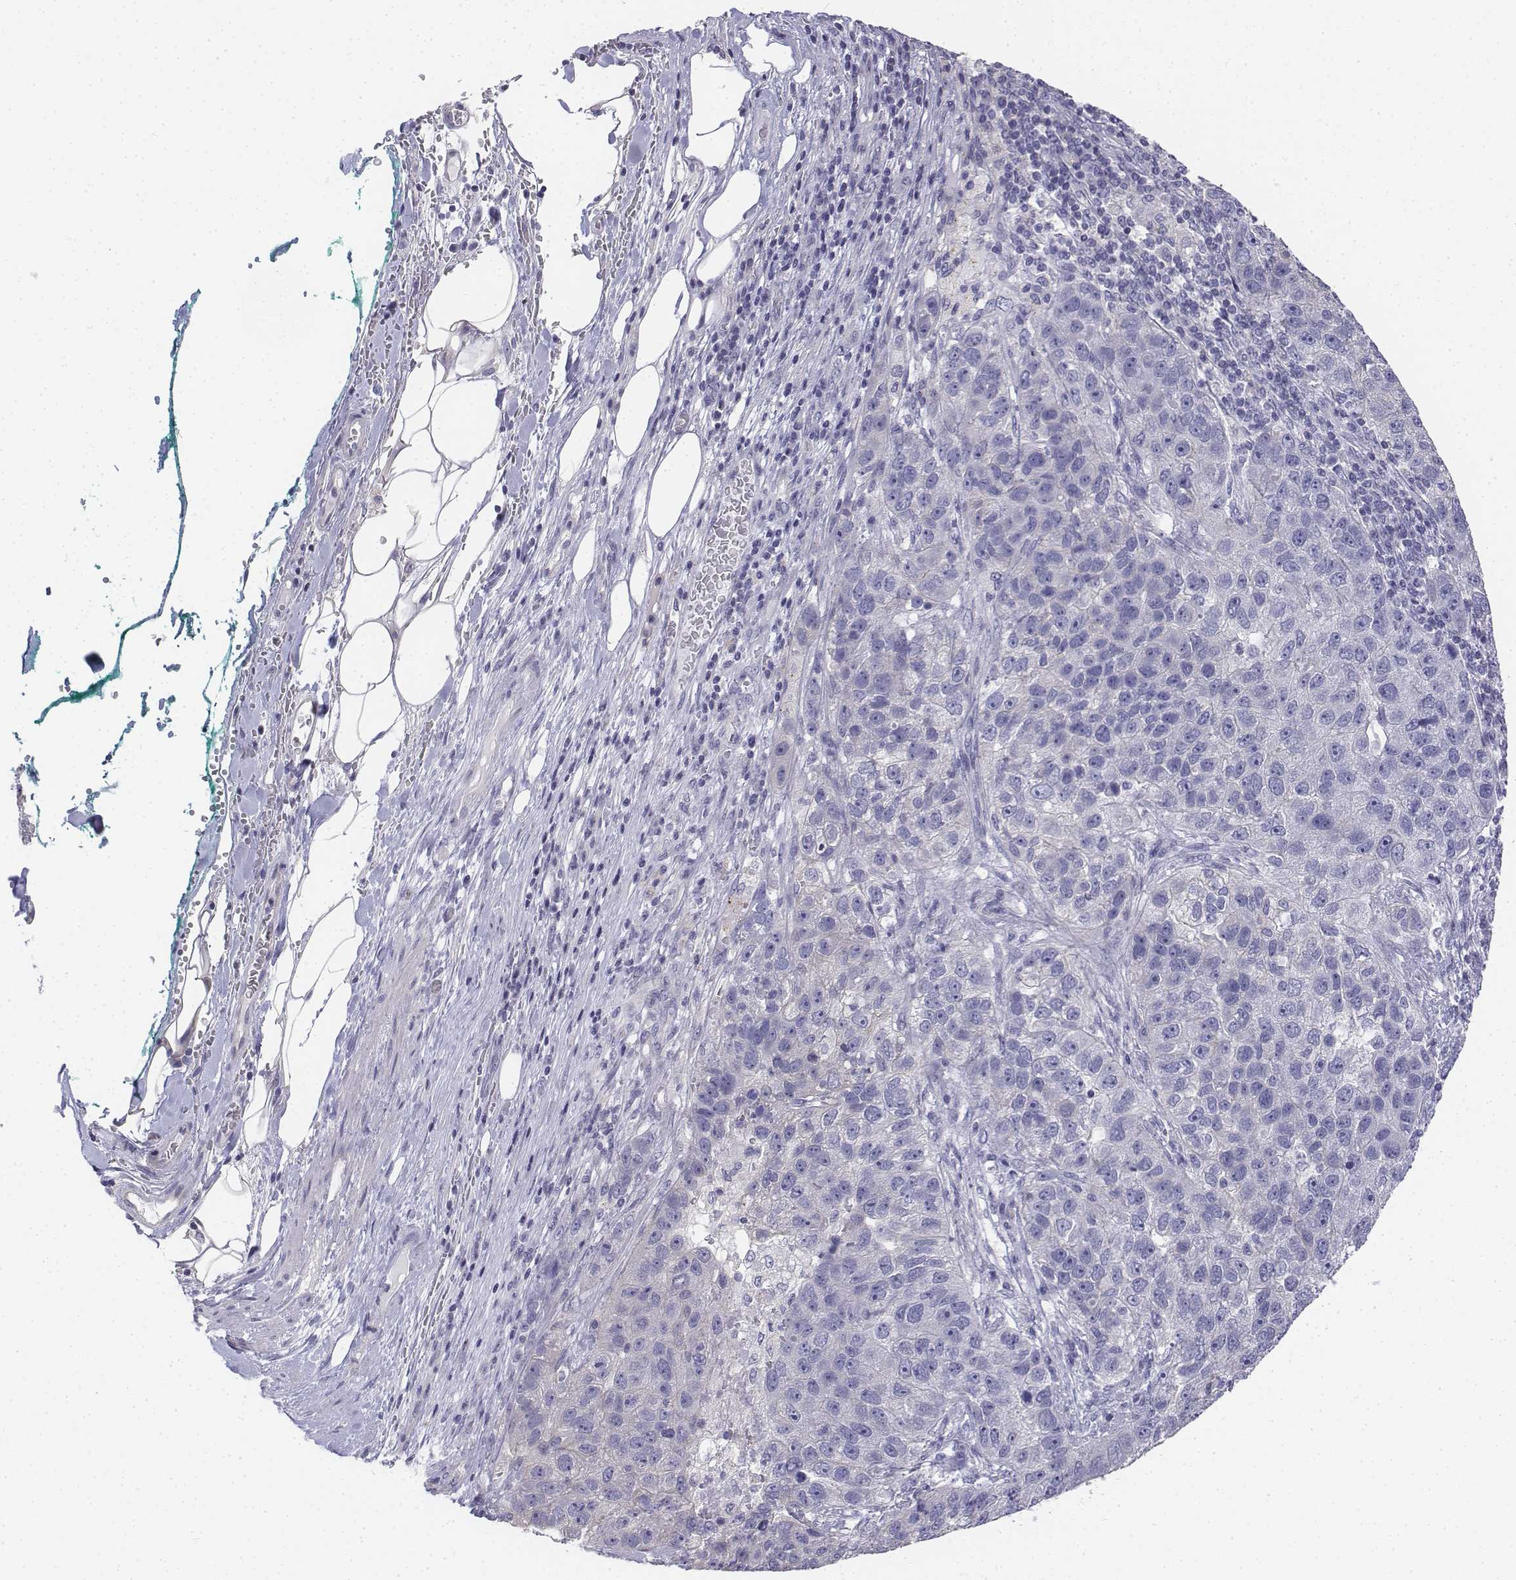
{"staining": {"intensity": "negative", "quantity": "none", "location": "none"}, "tissue": "pancreatic cancer", "cell_type": "Tumor cells", "image_type": "cancer", "snomed": [{"axis": "morphology", "description": "Adenocarcinoma, NOS"}, {"axis": "topography", "description": "Pancreas"}], "caption": "Tumor cells are negative for brown protein staining in pancreatic cancer (adenocarcinoma).", "gene": "LGSN", "patient": {"sex": "female", "age": 61}}